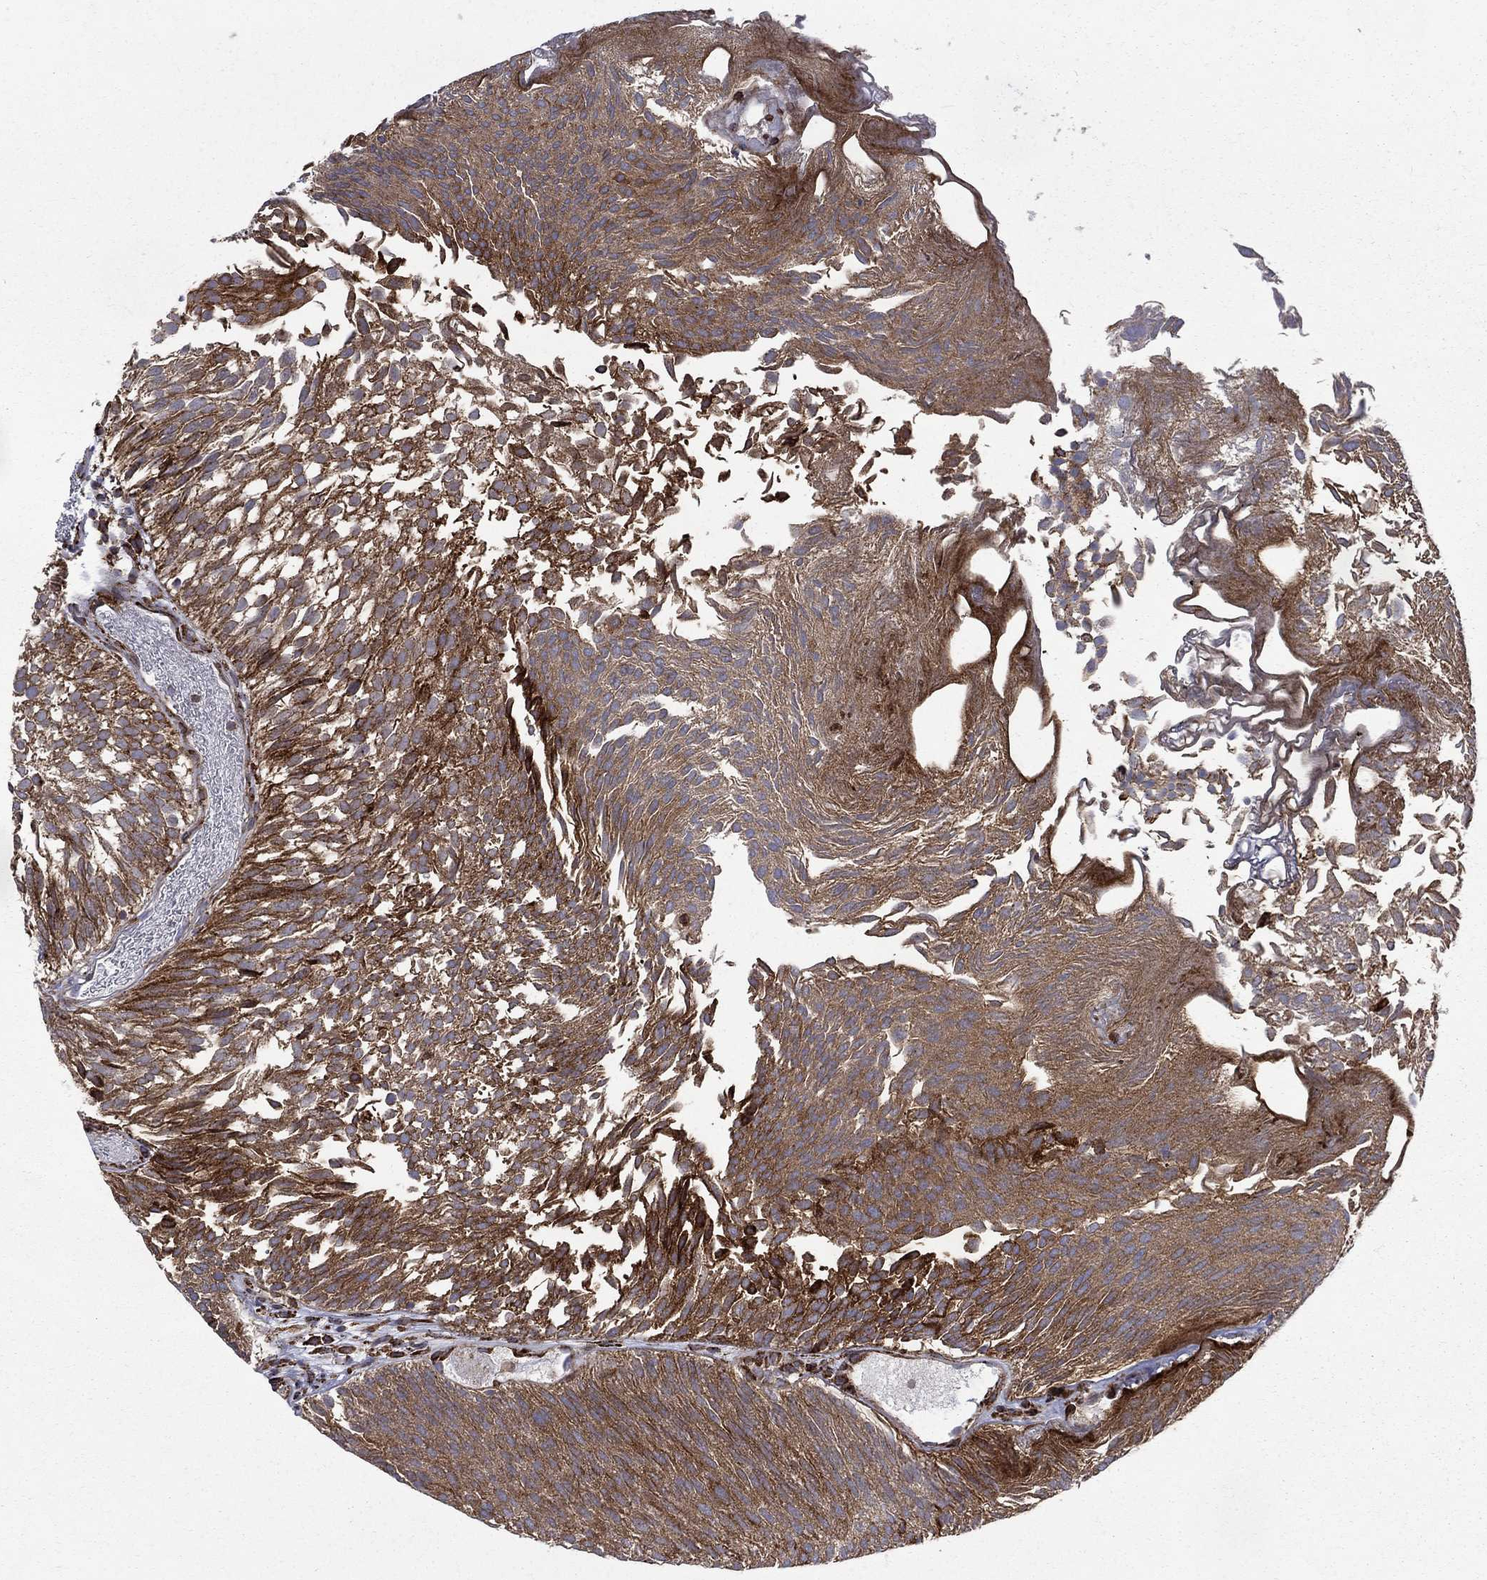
{"staining": {"intensity": "moderate", "quantity": ">75%", "location": "cytoplasmic/membranous"}, "tissue": "urothelial cancer", "cell_type": "Tumor cells", "image_type": "cancer", "snomed": [{"axis": "morphology", "description": "Urothelial carcinoma, Low grade"}, {"axis": "topography", "description": "Urinary bladder"}], "caption": "Brown immunohistochemical staining in urothelial cancer exhibits moderate cytoplasmic/membranous staining in about >75% of tumor cells.", "gene": "CAB39L", "patient": {"sex": "male", "age": 52}}